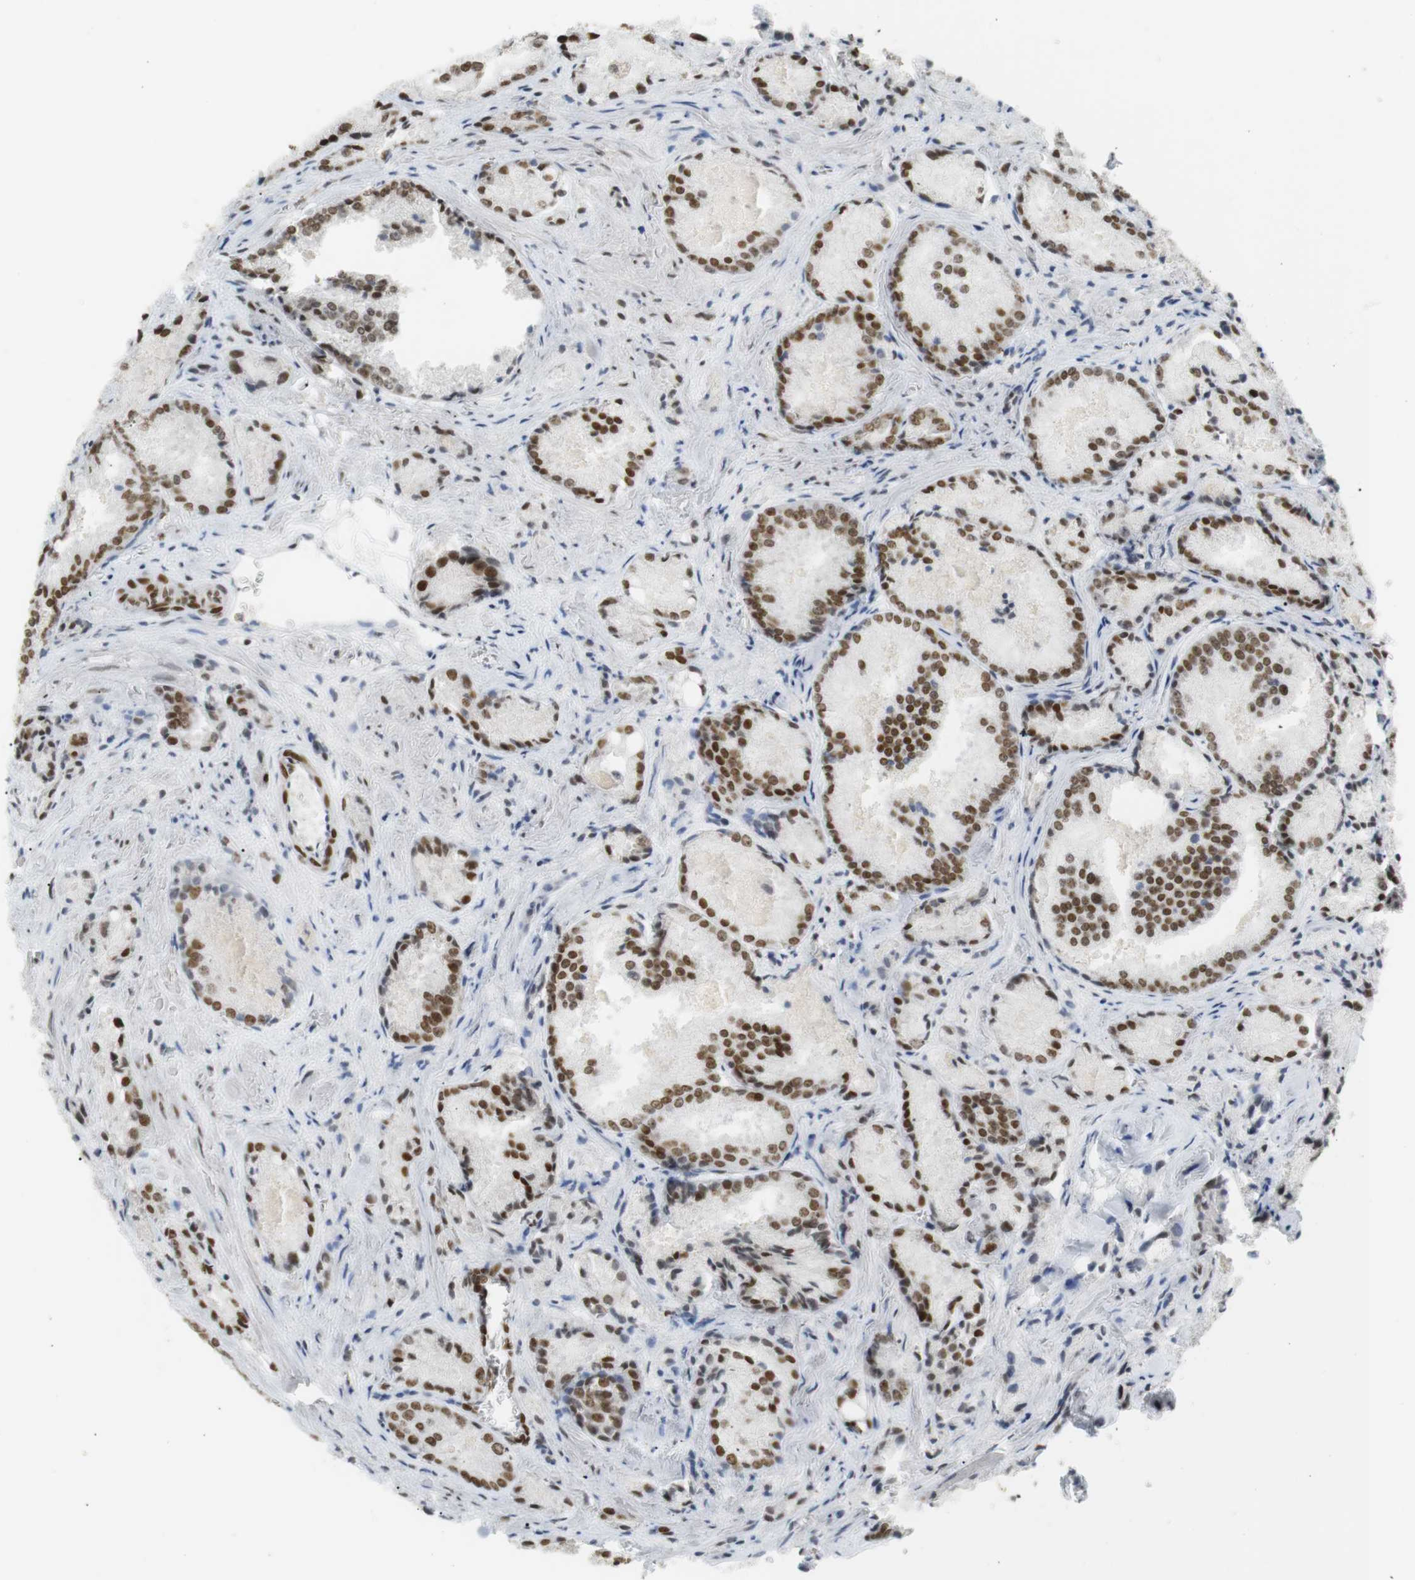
{"staining": {"intensity": "strong", "quantity": ">75%", "location": "nuclear"}, "tissue": "prostate cancer", "cell_type": "Tumor cells", "image_type": "cancer", "snomed": [{"axis": "morphology", "description": "Adenocarcinoma, Low grade"}, {"axis": "topography", "description": "Prostate"}], "caption": "Adenocarcinoma (low-grade) (prostate) stained for a protein reveals strong nuclear positivity in tumor cells.", "gene": "BMI1", "patient": {"sex": "male", "age": 64}}